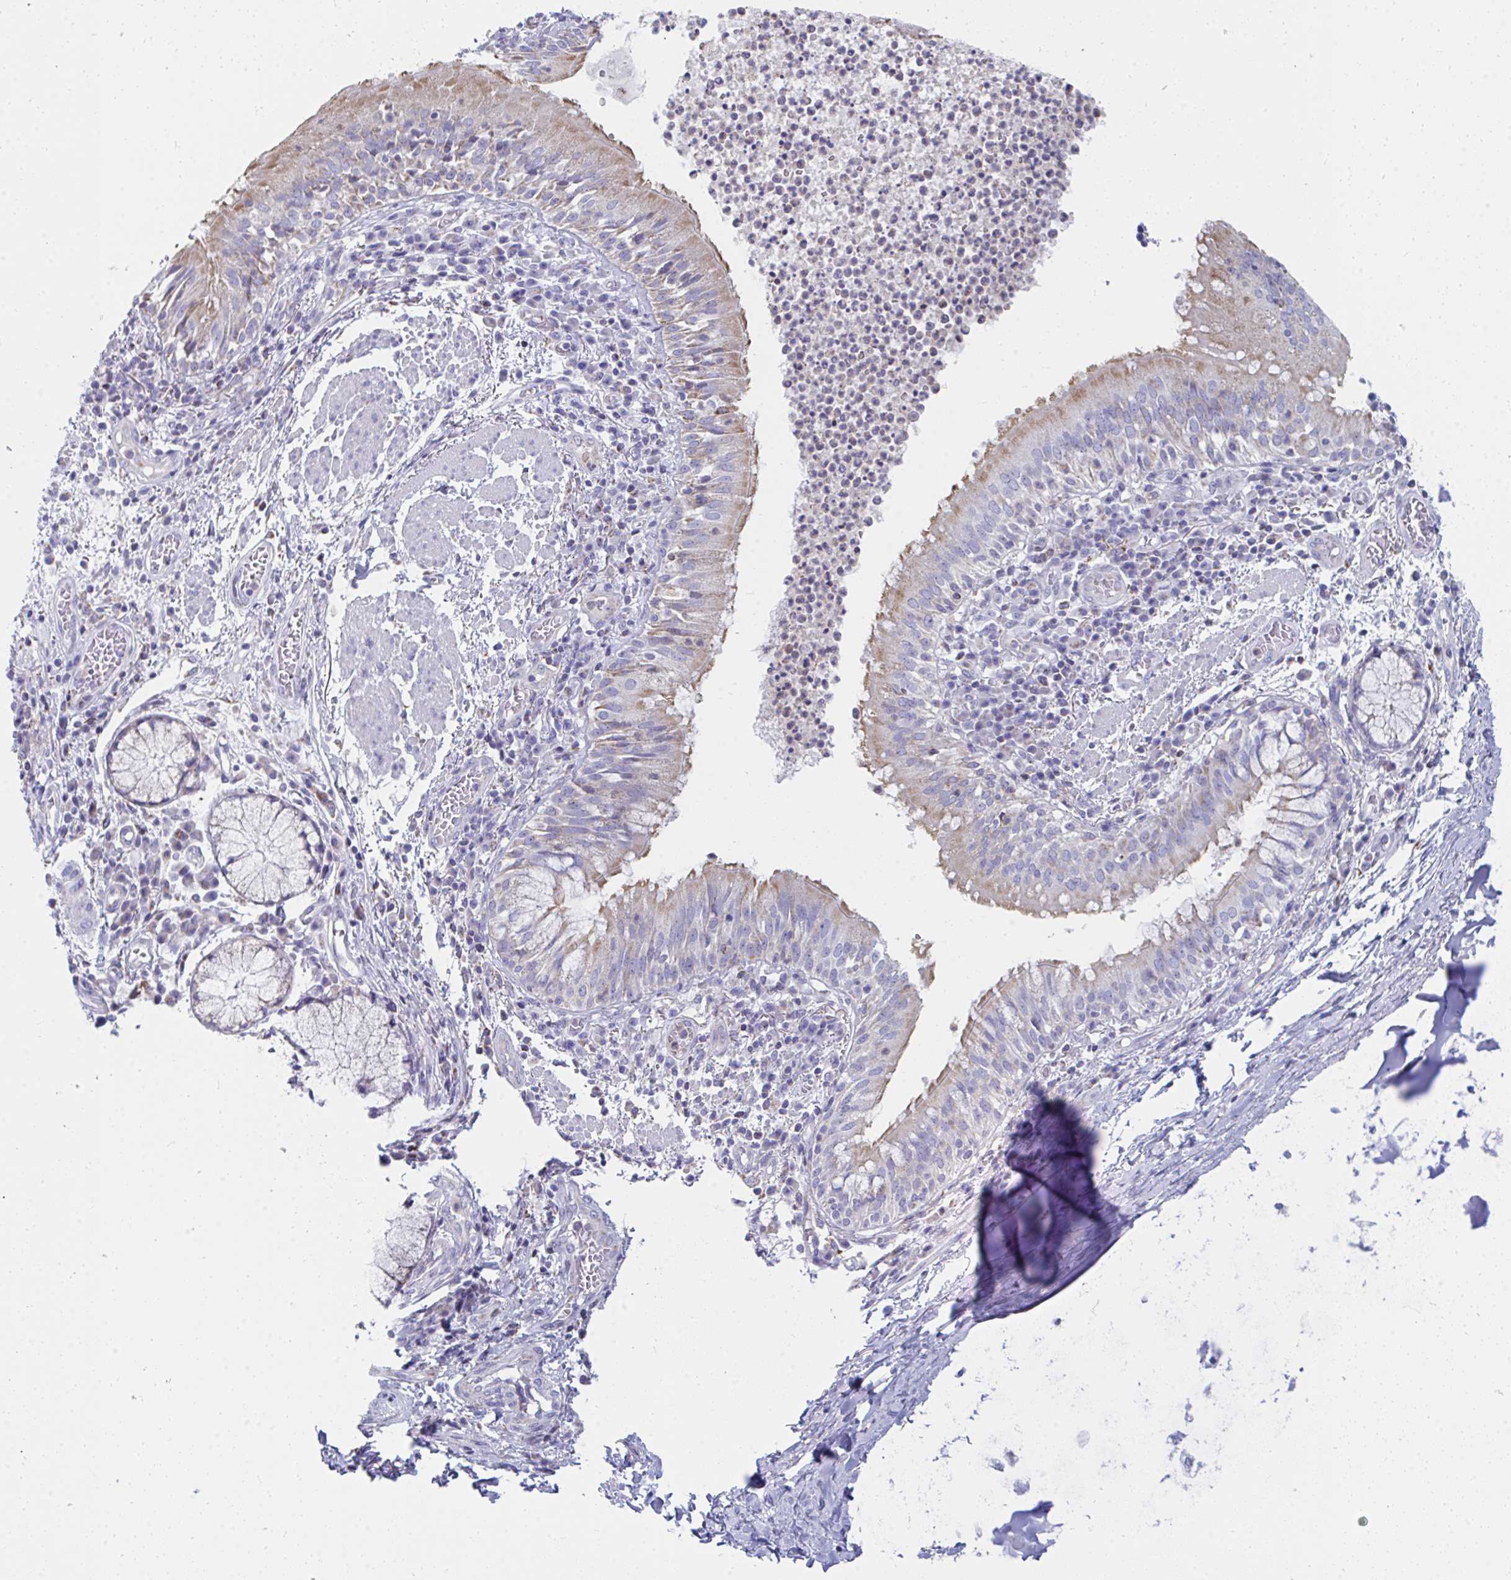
{"staining": {"intensity": "weak", "quantity": "25%-75%", "location": "cytoplasmic/membranous"}, "tissue": "bronchus", "cell_type": "Respiratory epithelial cells", "image_type": "normal", "snomed": [{"axis": "morphology", "description": "Normal tissue, NOS"}, {"axis": "topography", "description": "Lymph node"}, {"axis": "topography", "description": "Bronchus"}], "caption": "Respiratory epithelial cells show weak cytoplasmic/membranous expression in approximately 25%-75% of cells in benign bronchus.", "gene": "MGAM2", "patient": {"sex": "male", "age": 56}}